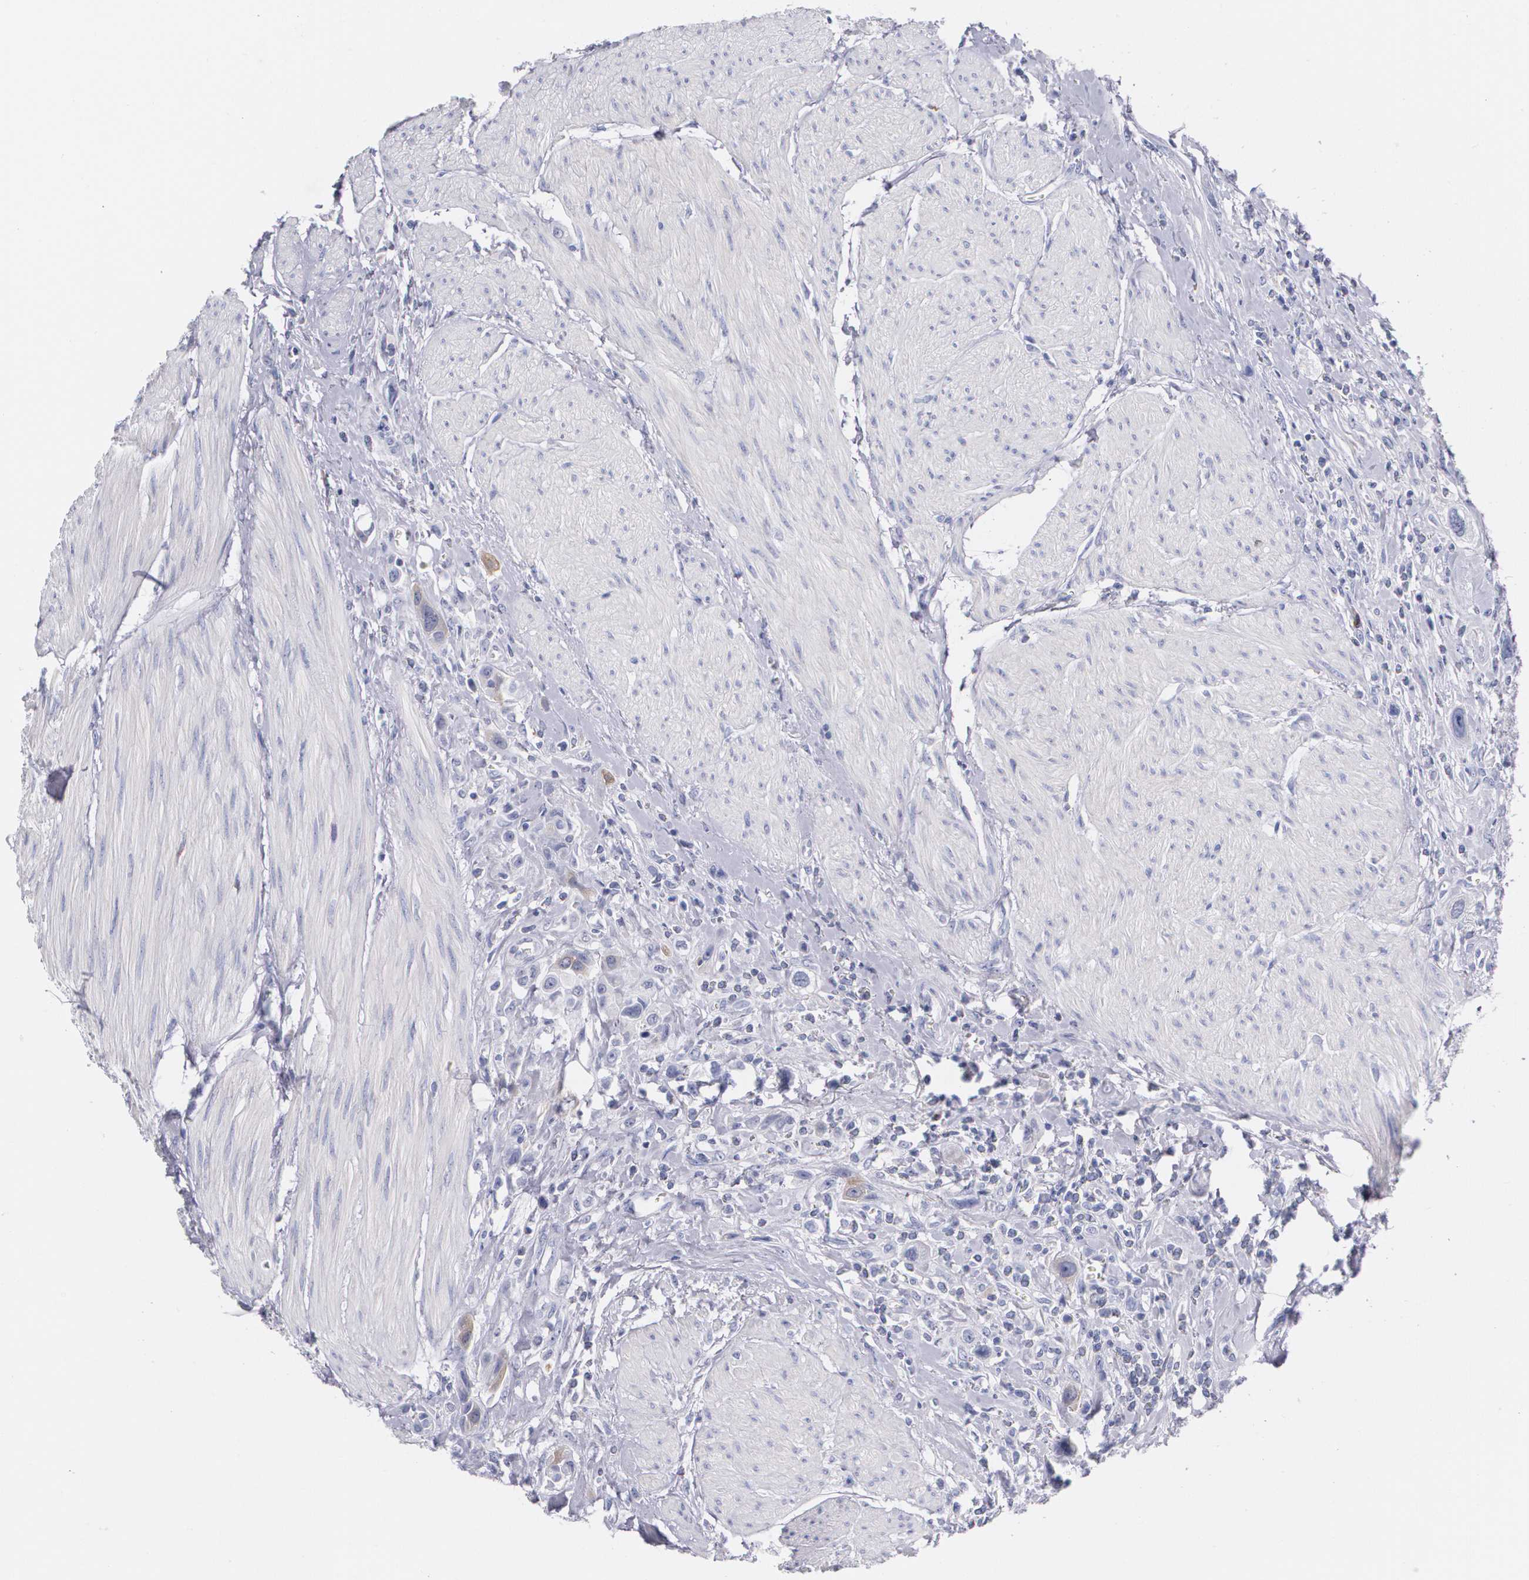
{"staining": {"intensity": "moderate", "quantity": "<25%", "location": "cytoplasmic/membranous"}, "tissue": "urothelial cancer", "cell_type": "Tumor cells", "image_type": "cancer", "snomed": [{"axis": "morphology", "description": "Urothelial carcinoma, High grade"}, {"axis": "topography", "description": "Urinary bladder"}], "caption": "High-grade urothelial carcinoma tissue displays moderate cytoplasmic/membranous expression in about <25% of tumor cells, visualized by immunohistochemistry. (DAB IHC, brown staining for protein, blue staining for nuclei).", "gene": "HMMR", "patient": {"sex": "male", "age": 50}}